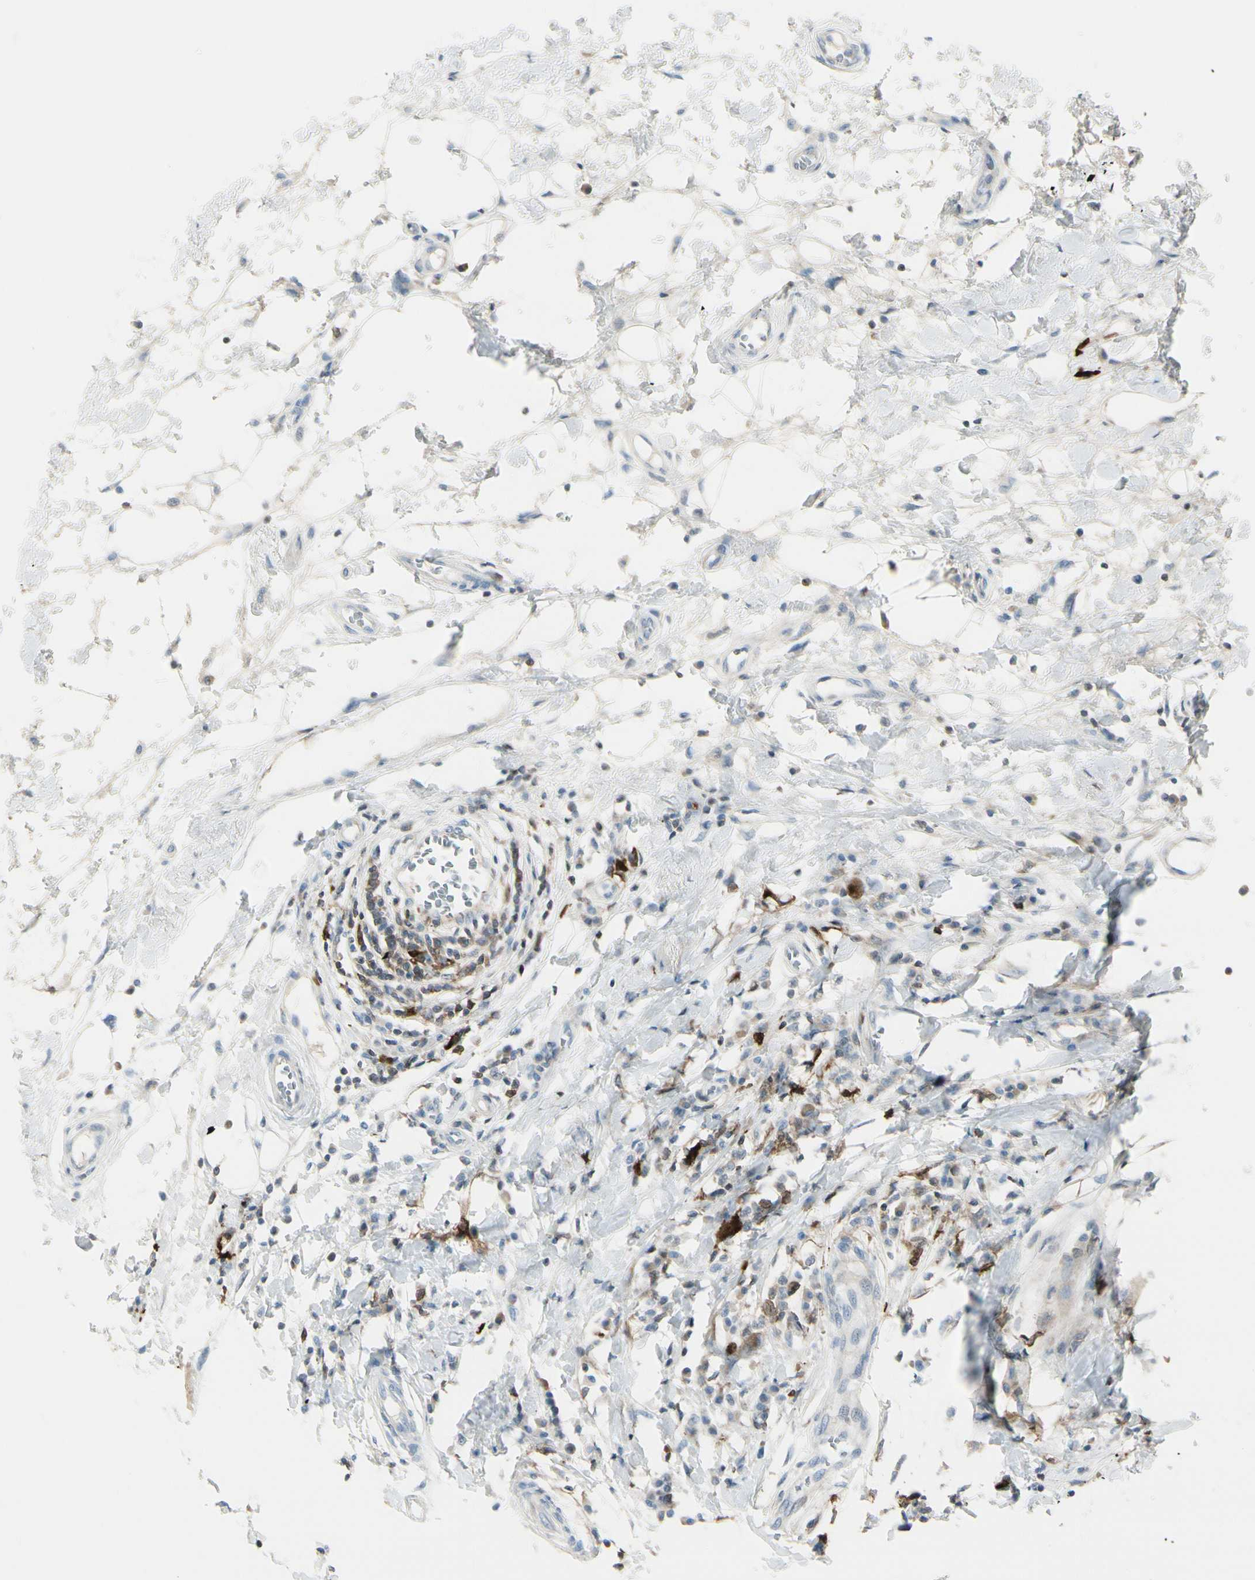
{"staining": {"intensity": "negative", "quantity": "none", "location": "none"}, "tissue": "breast cancer", "cell_type": "Tumor cells", "image_type": "cancer", "snomed": [{"axis": "morphology", "description": "Duct carcinoma"}, {"axis": "topography", "description": "Breast"}], "caption": "Breast cancer stained for a protein using immunohistochemistry reveals no expression tumor cells.", "gene": "TRAF1", "patient": {"sex": "female", "age": 27}}